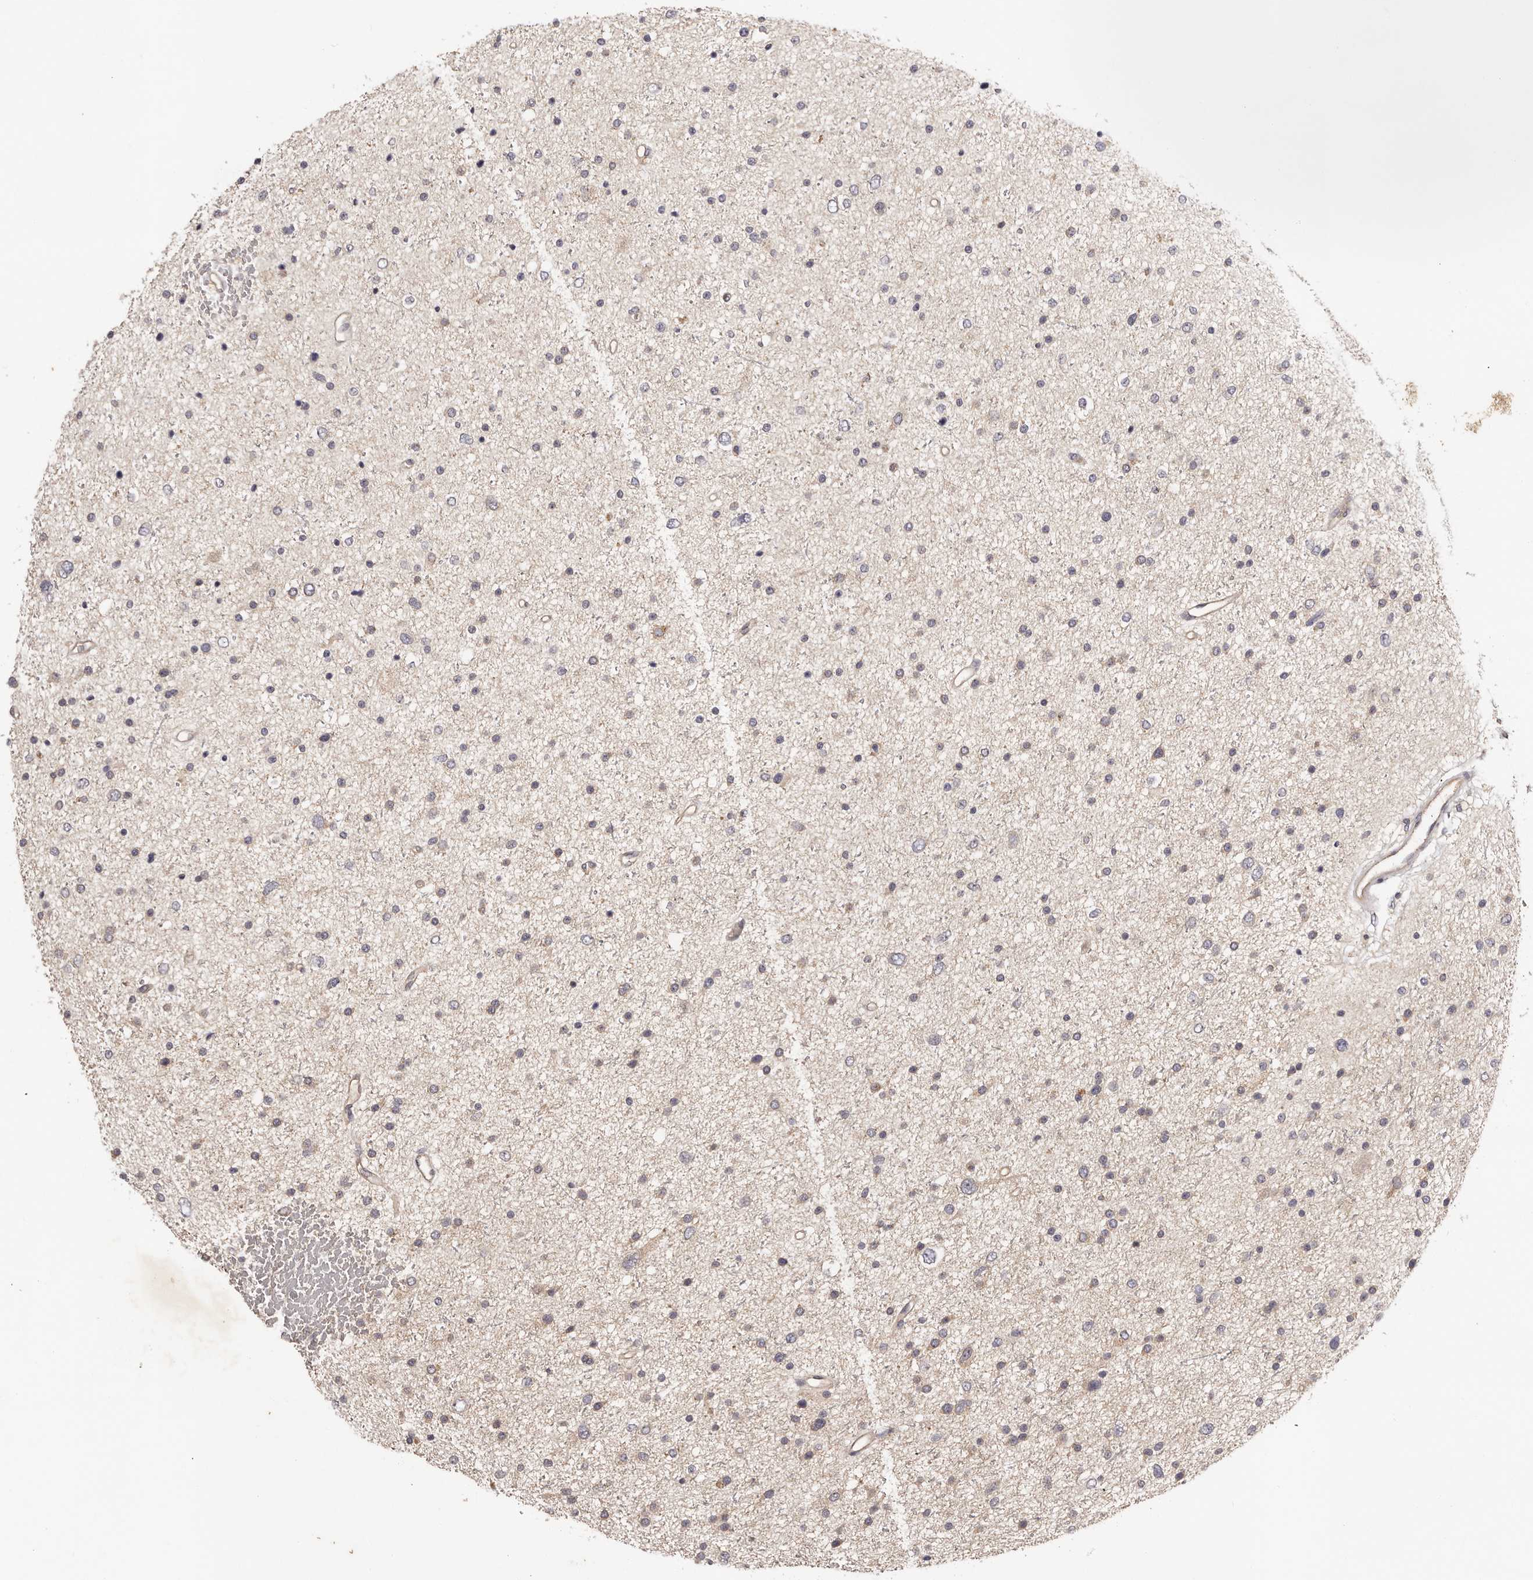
{"staining": {"intensity": "weak", "quantity": "<25%", "location": "cytoplasmic/membranous"}, "tissue": "glioma", "cell_type": "Tumor cells", "image_type": "cancer", "snomed": [{"axis": "morphology", "description": "Glioma, malignant, Low grade"}, {"axis": "topography", "description": "Brain"}], "caption": "Tumor cells are negative for protein expression in human glioma.", "gene": "LTV1", "patient": {"sex": "female", "age": 37}}